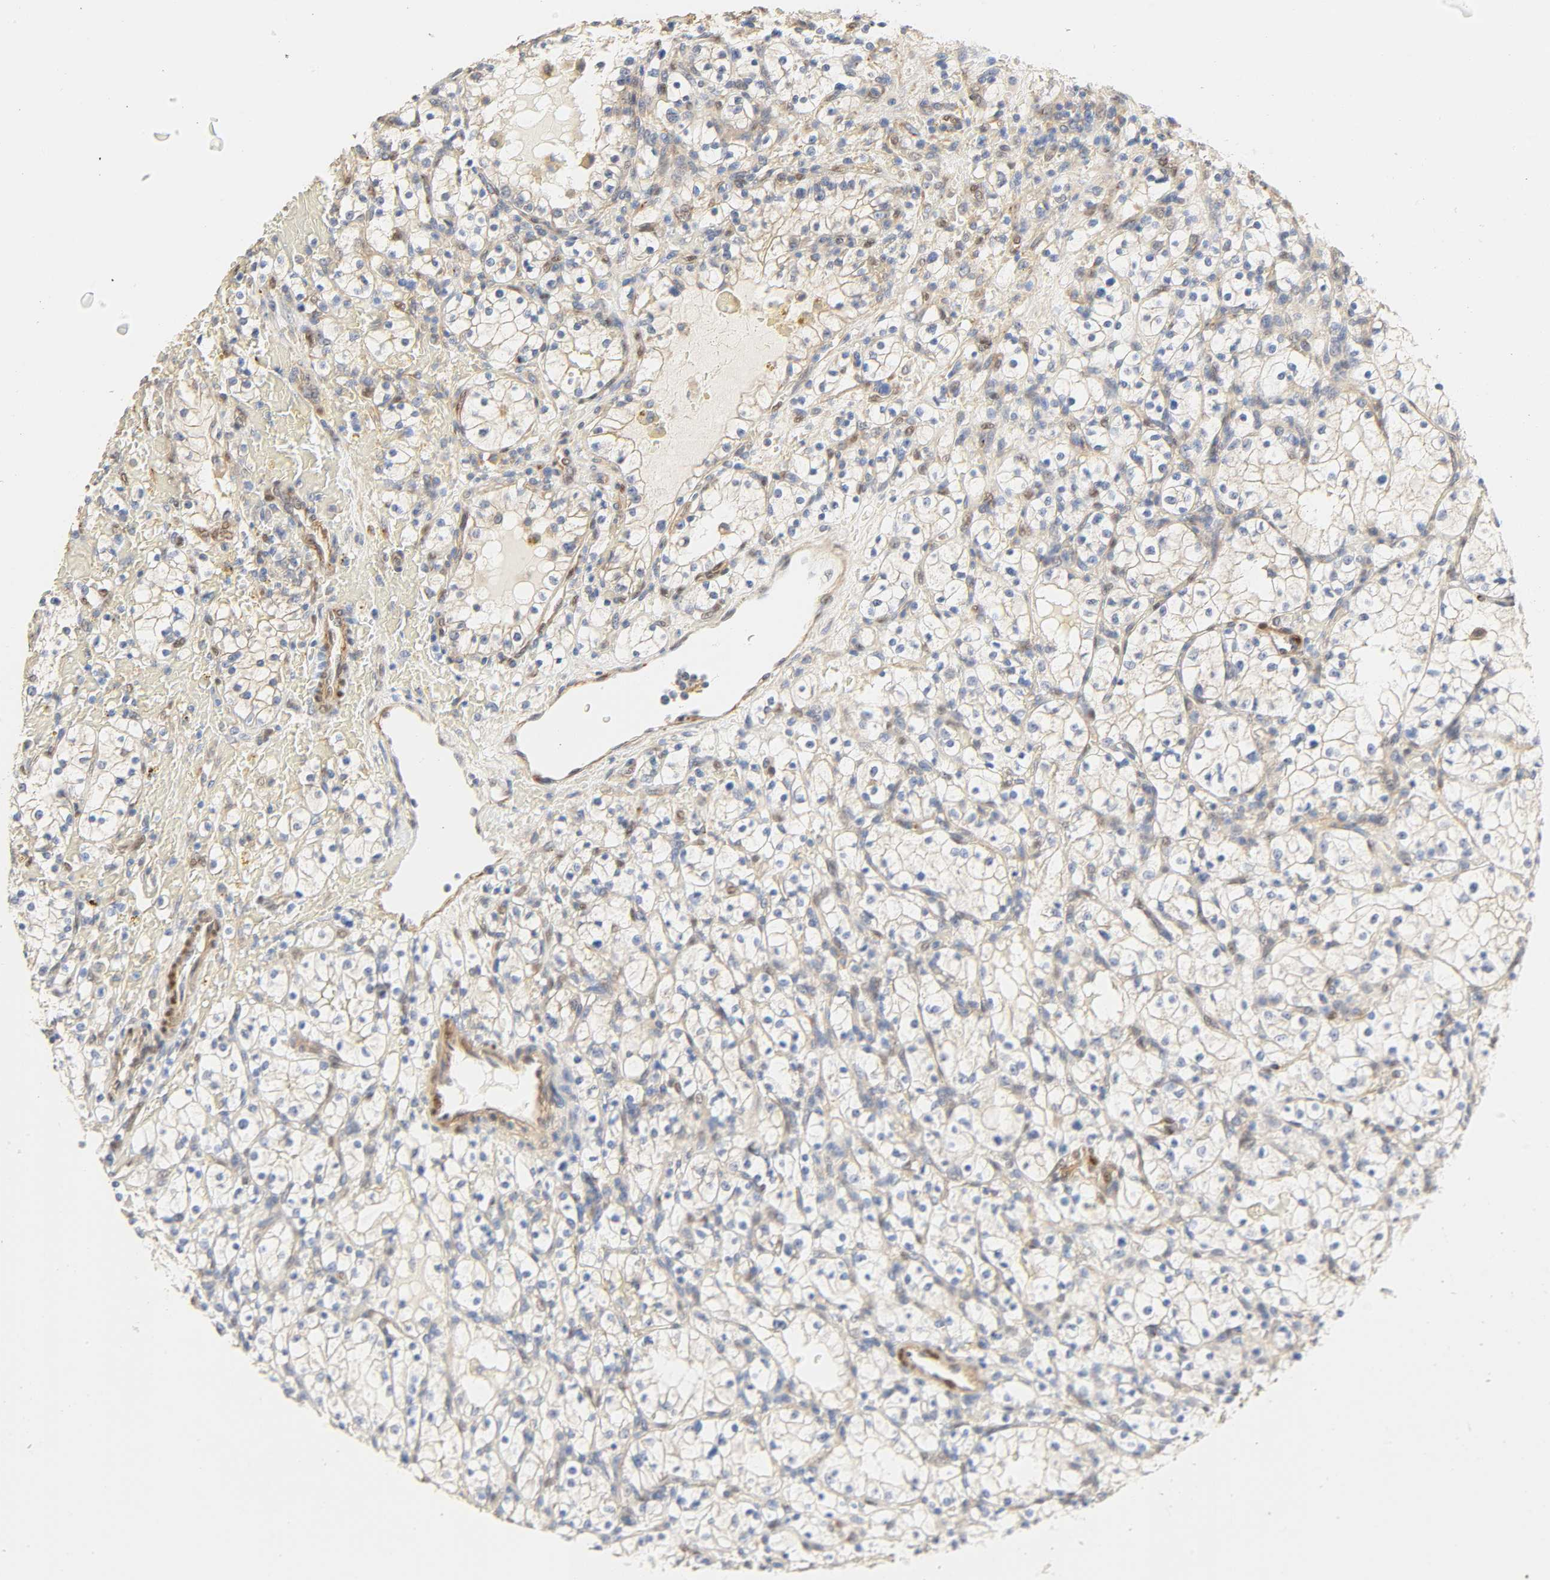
{"staining": {"intensity": "negative", "quantity": "none", "location": "none"}, "tissue": "renal cancer", "cell_type": "Tumor cells", "image_type": "cancer", "snomed": [{"axis": "morphology", "description": "Normal tissue, NOS"}, {"axis": "morphology", "description": "Adenocarcinoma, NOS"}, {"axis": "topography", "description": "Kidney"}], "caption": "Immunohistochemistry (IHC) histopathology image of neoplastic tissue: human renal adenocarcinoma stained with DAB displays no significant protein expression in tumor cells.", "gene": "BORCS8-MEF2B", "patient": {"sex": "female", "age": 55}}